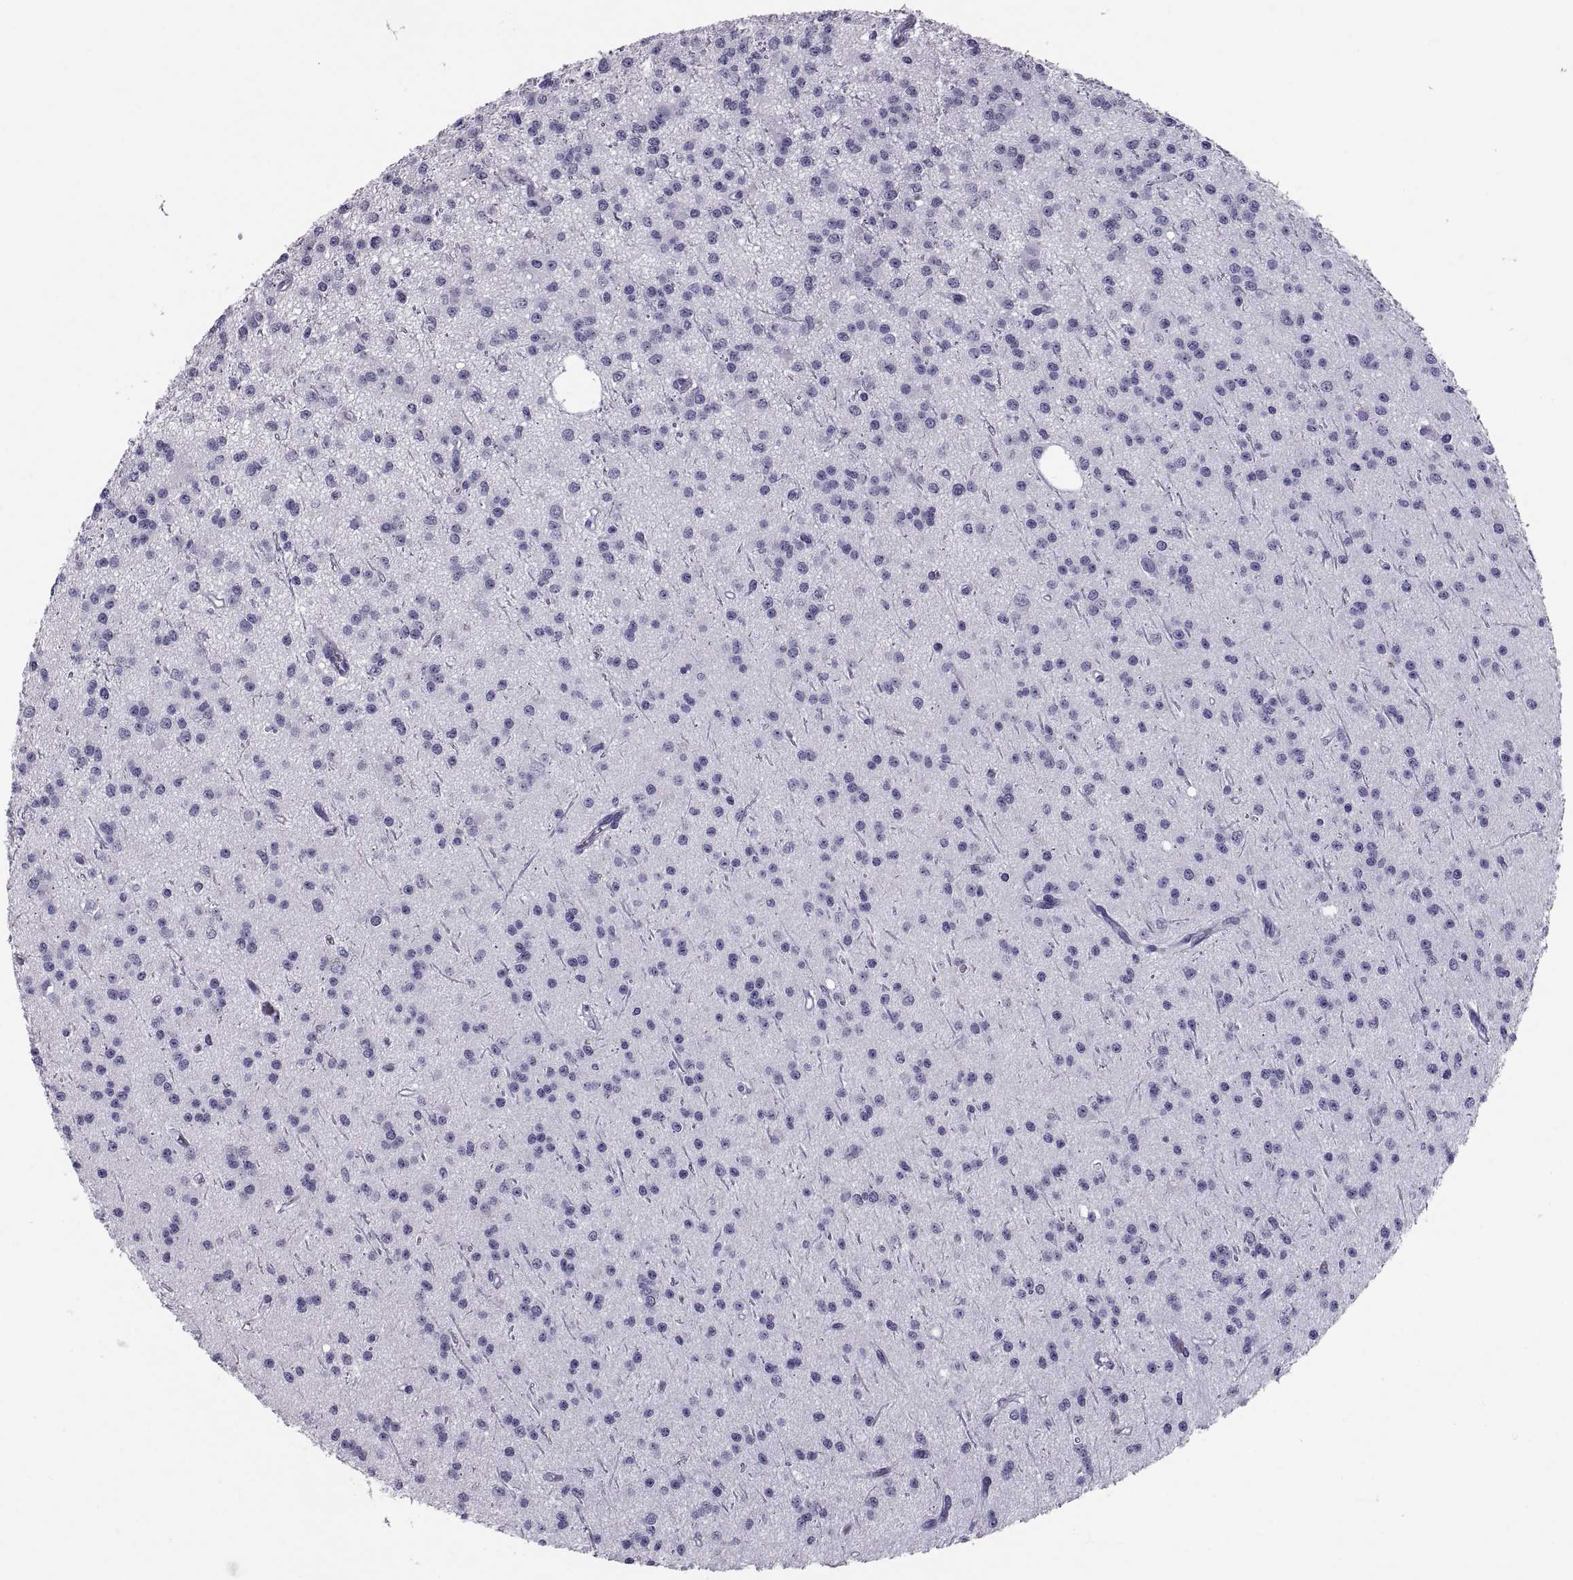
{"staining": {"intensity": "negative", "quantity": "none", "location": "none"}, "tissue": "glioma", "cell_type": "Tumor cells", "image_type": "cancer", "snomed": [{"axis": "morphology", "description": "Glioma, malignant, Low grade"}, {"axis": "topography", "description": "Brain"}], "caption": "Tumor cells show no significant protein positivity in glioma. (DAB IHC with hematoxylin counter stain).", "gene": "CRISP1", "patient": {"sex": "male", "age": 27}}